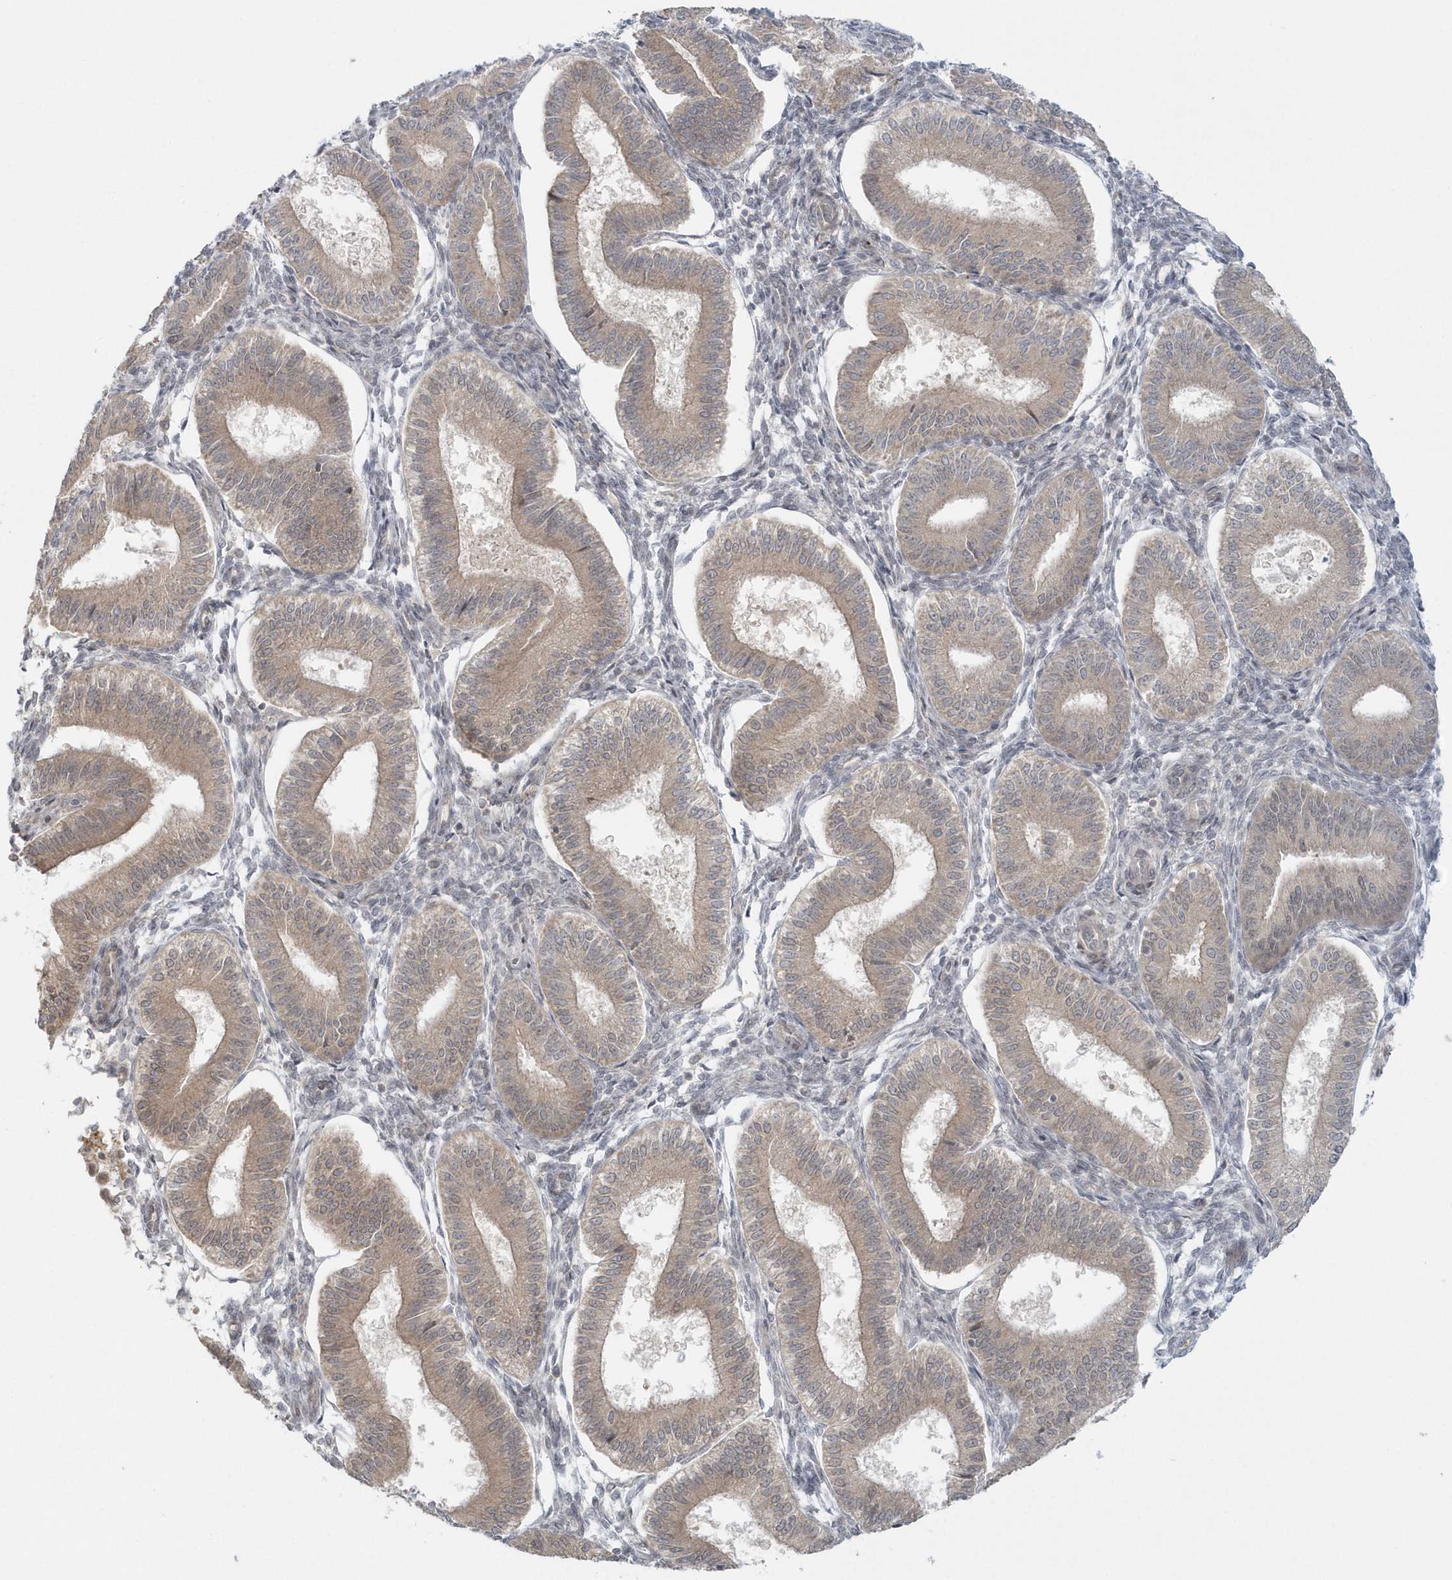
{"staining": {"intensity": "weak", "quantity": "<25%", "location": "cytoplasmic/membranous"}, "tissue": "endometrium", "cell_type": "Cells in endometrial stroma", "image_type": "normal", "snomed": [{"axis": "morphology", "description": "Normal tissue, NOS"}, {"axis": "topography", "description": "Endometrium"}], "caption": "High magnification brightfield microscopy of unremarkable endometrium stained with DAB (3,3'-diaminobenzidine) (brown) and counterstained with hematoxylin (blue): cells in endometrial stroma show no significant staining.", "gene": "BLTP3A", "patient": {"sex": "female", "age": 39}}